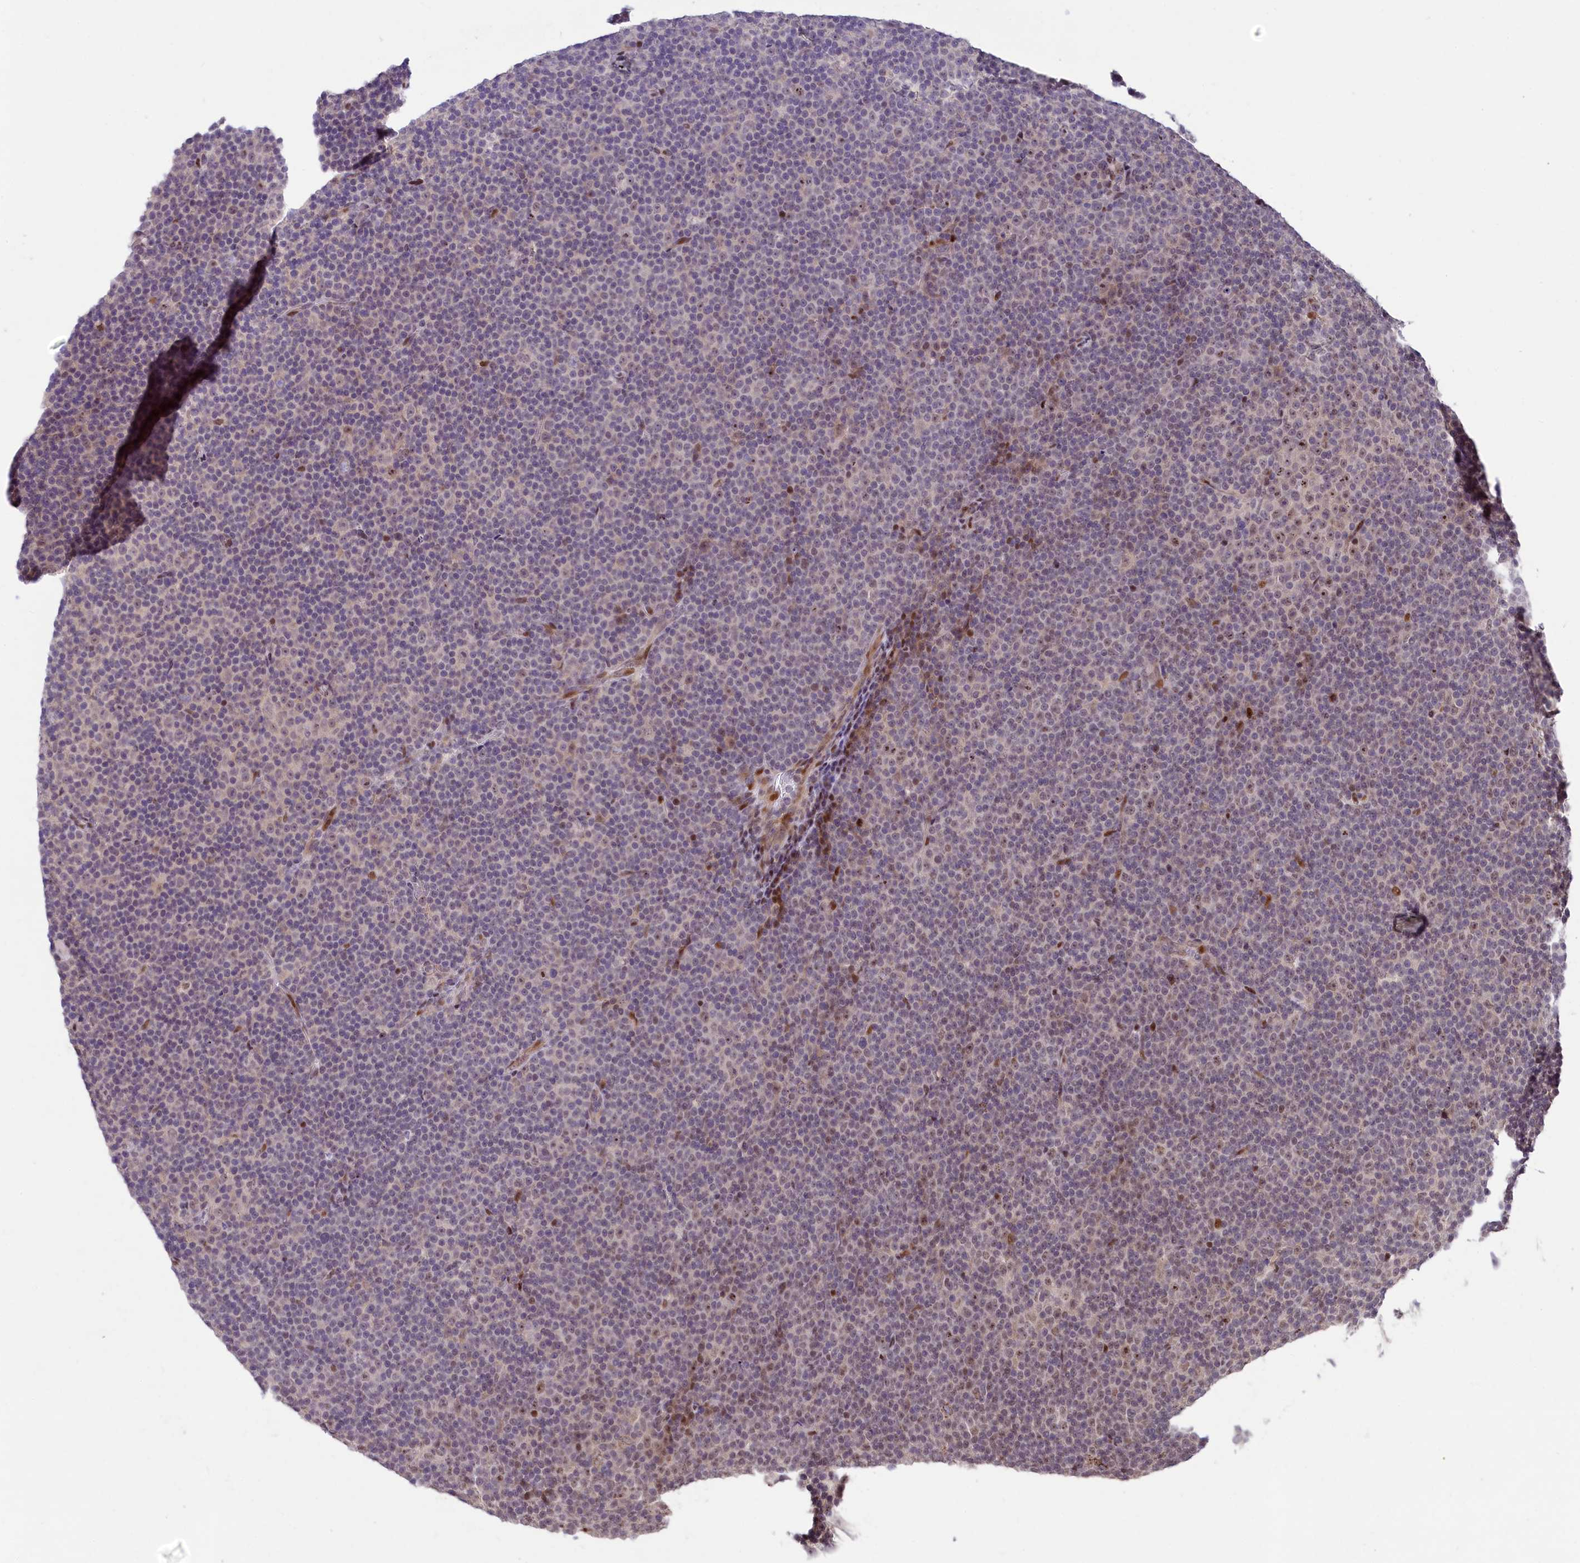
{"staining": {"intensity": "weak", "quantity": "<25%", "location": "nuclear"}, "tissue": "lymphoma", "cell_type": "Tumor cells", "image_type": "cancer", "snomed": [{"axis": "morphology", "description": "Malignant lymphoma, non-Hodgkin's type, Low grade"}, {"axis": "topography", "description": "Lymph node"}], "caption": "This is an immunohistochemistry image of human lymphoma. There is no expression in tumor cells.", "gene": "ANKS3", "patient": {"sex": "female", "age": 67}}